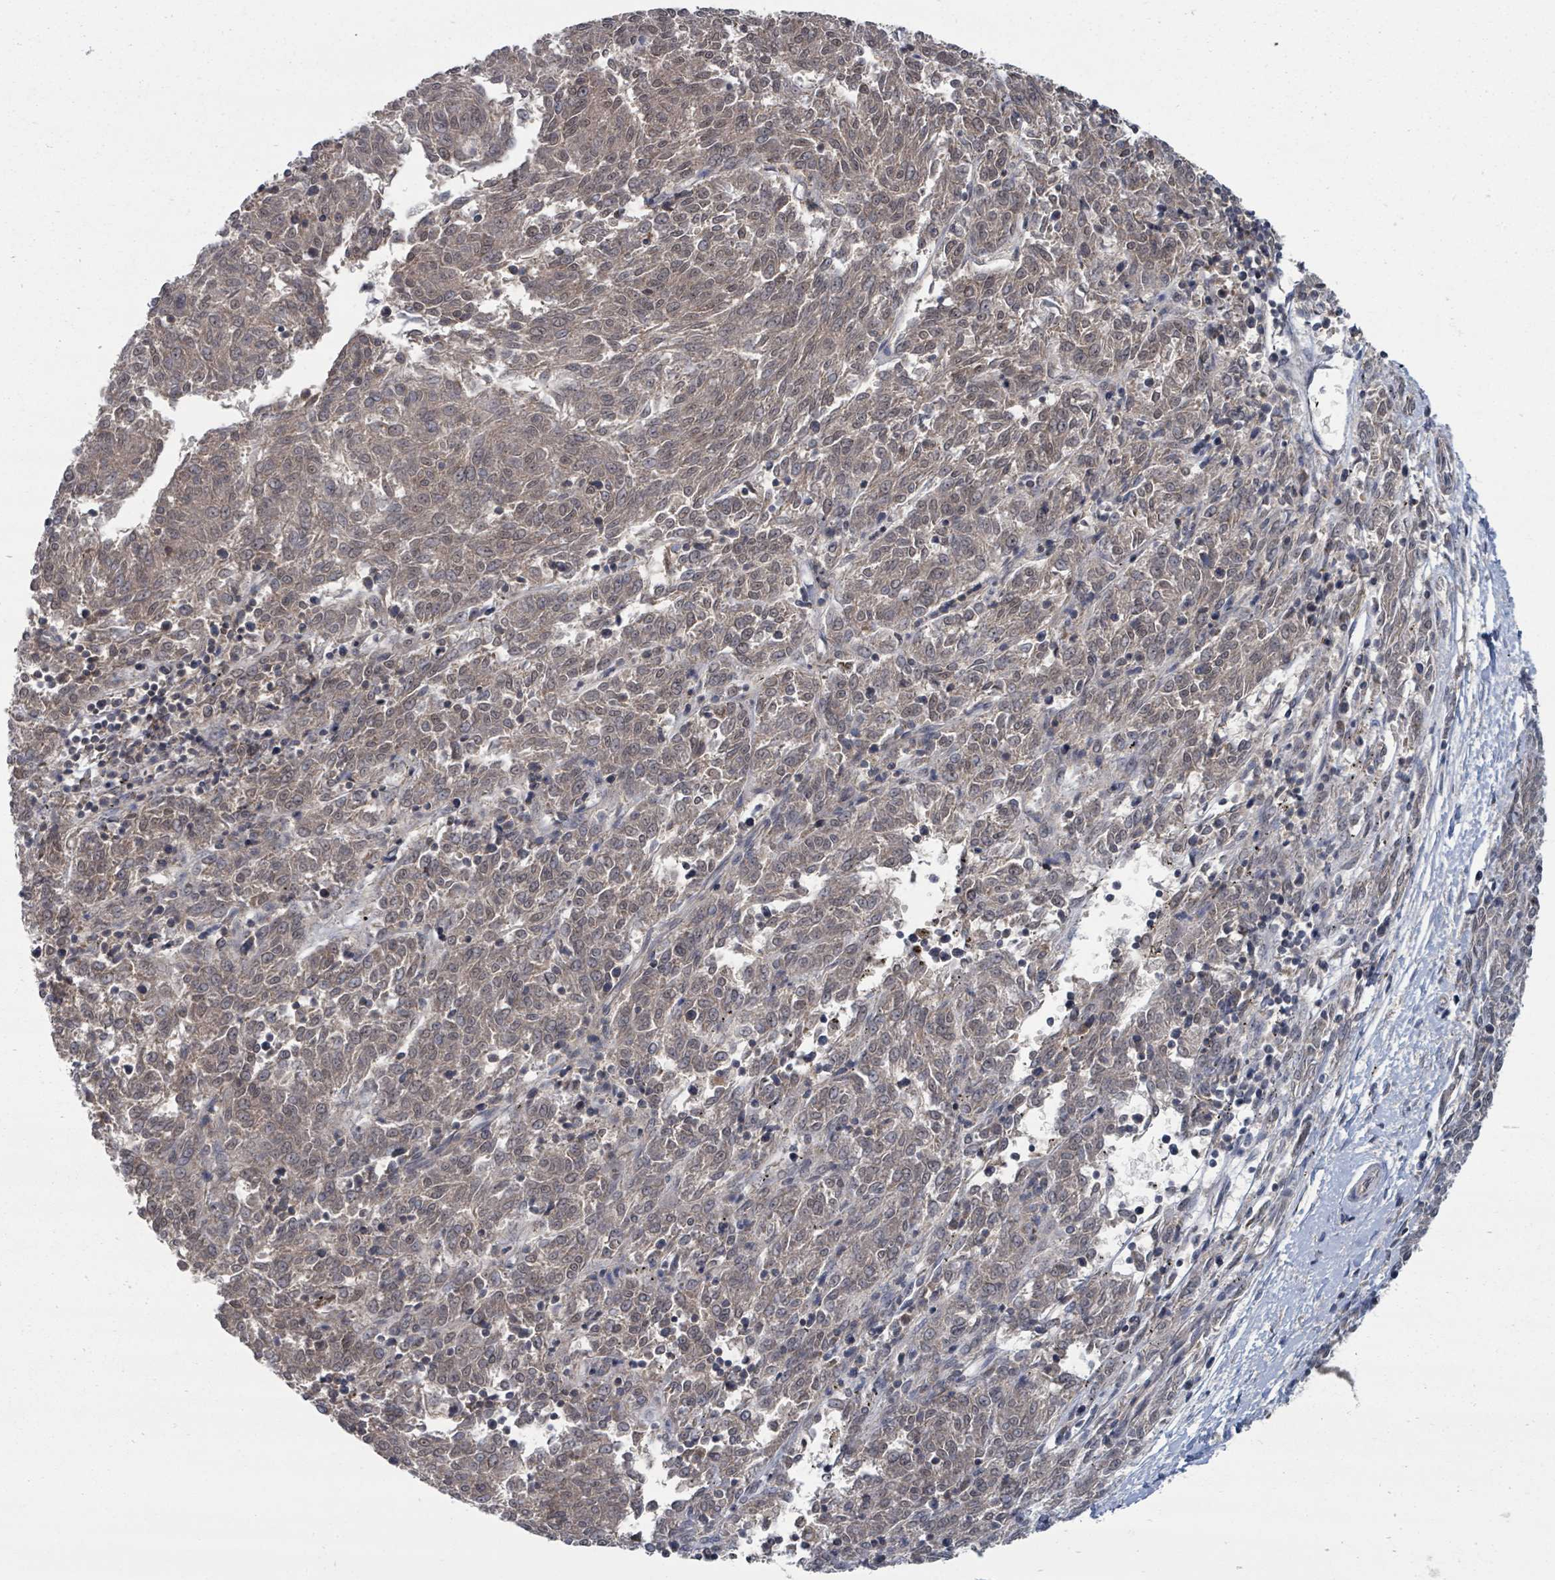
{"staining": {"intensity": "weak", "quantity": ">75%", "location": "cytoplasmic/membranous"}, "tissue": "melanoma", "cell_type": "Tumor cells", "image_type": "cancer", "snomed": [{"axis": "morphology", "description": "Malignant melanoma, NOS"}, {"axis": "topography", "description": "Skin"}], "caption": "A brown stain labels weak cytoplasmic/membranous staining of a protein in melanoma tumor cells.", "gene": "MAGOHB", "patient": {"sex": "female", "age": 72}}